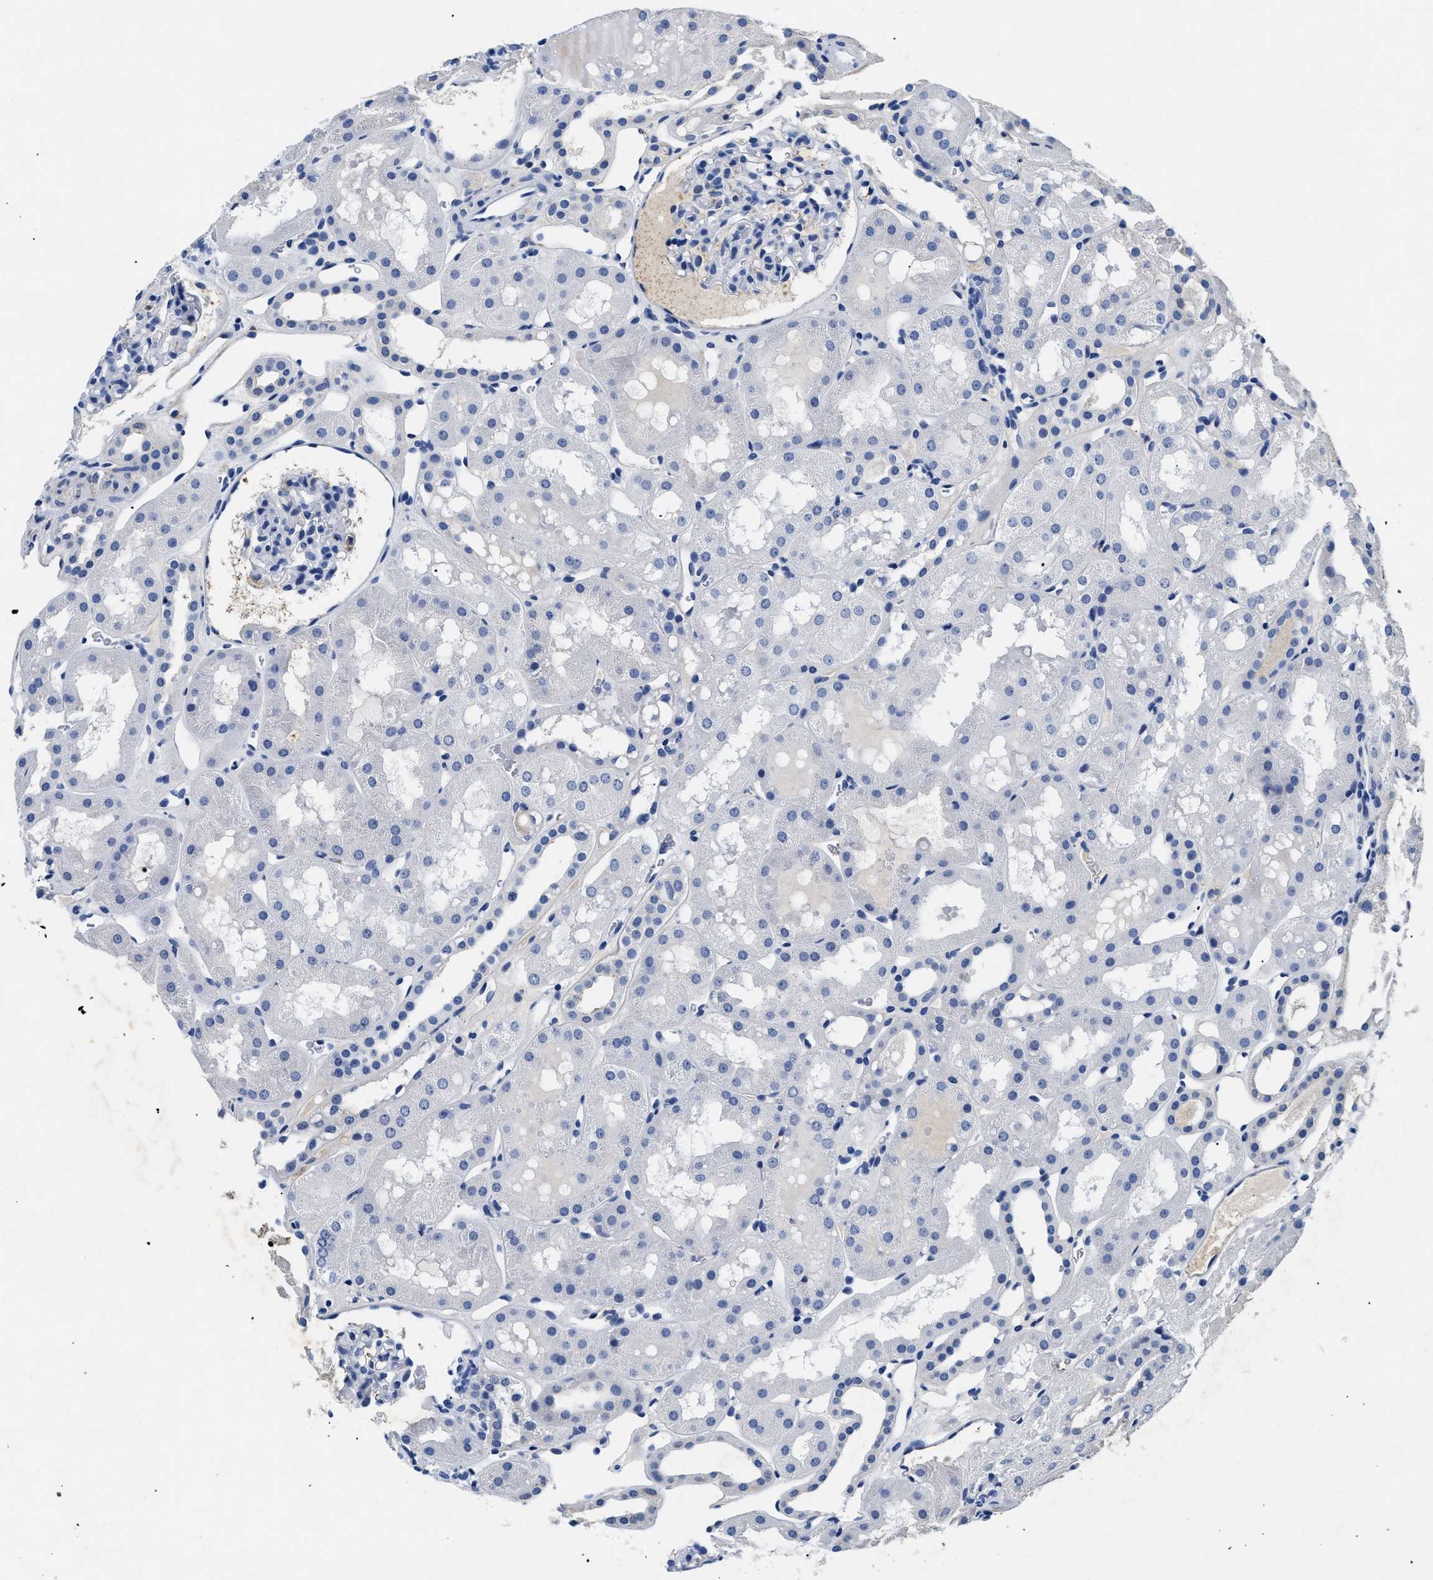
{"staining": {"intensity": "negative", "quantity": "none", "location": "none"}, "tissue": "kidney", "cell_type": "Cells in glomeruli", "image_type": "normal", "snomed": [{"axis": "morphology", "description": "Normal tissue, NOS"}, {"axis": "topography", "description": "Kidney"}, {"axis": "topography", "description": "Urinary bladder"}], "caption": "Micrograph shows no protein expression in cells in glomeruli of unremarkable kidney.", "gene": "LAMA3", "patient": {"sex": "male", "age": 16}}